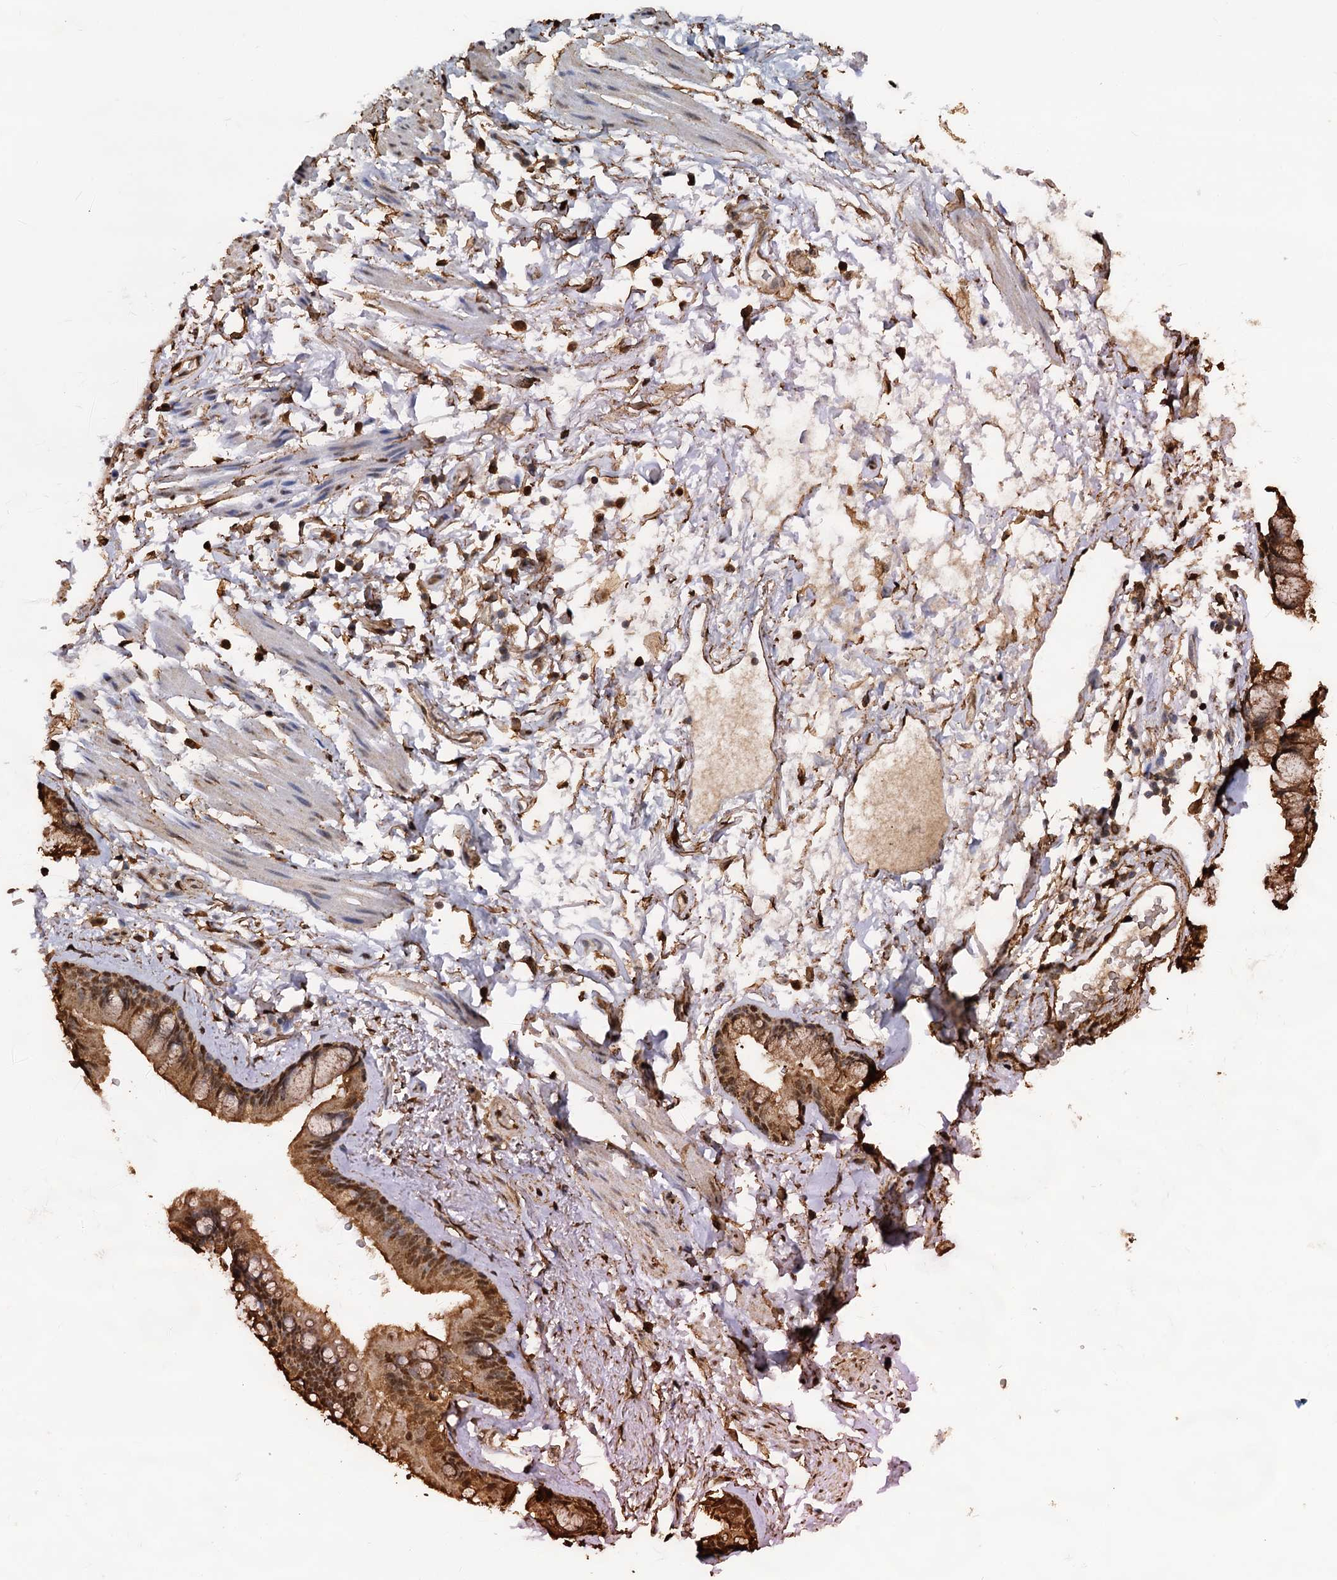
{"staining": {"intensity": "moderate", "quantity": ">75%", "location": "cytoplasmic/membranous"}, "tissue": "adipose tissue", "cell_type": "Adipocytes", "image_type": "normal", "snomed": [{"axis": "morphology", "description": "Normal tissue, NOS"}, {"axis": "topography", "description": "Lymph node"}, {"axis": "topography", "description": "Bronchus"}], "caption": "High-power microscopy captured an immunohistochemistry image of unremarkable adipose tissue, revealing moderate cytoplasmic/membranous expression in approximately >75% of adipocytes.", "gene": "S100A6", "patient": {"sex": "male", "age": 63}}